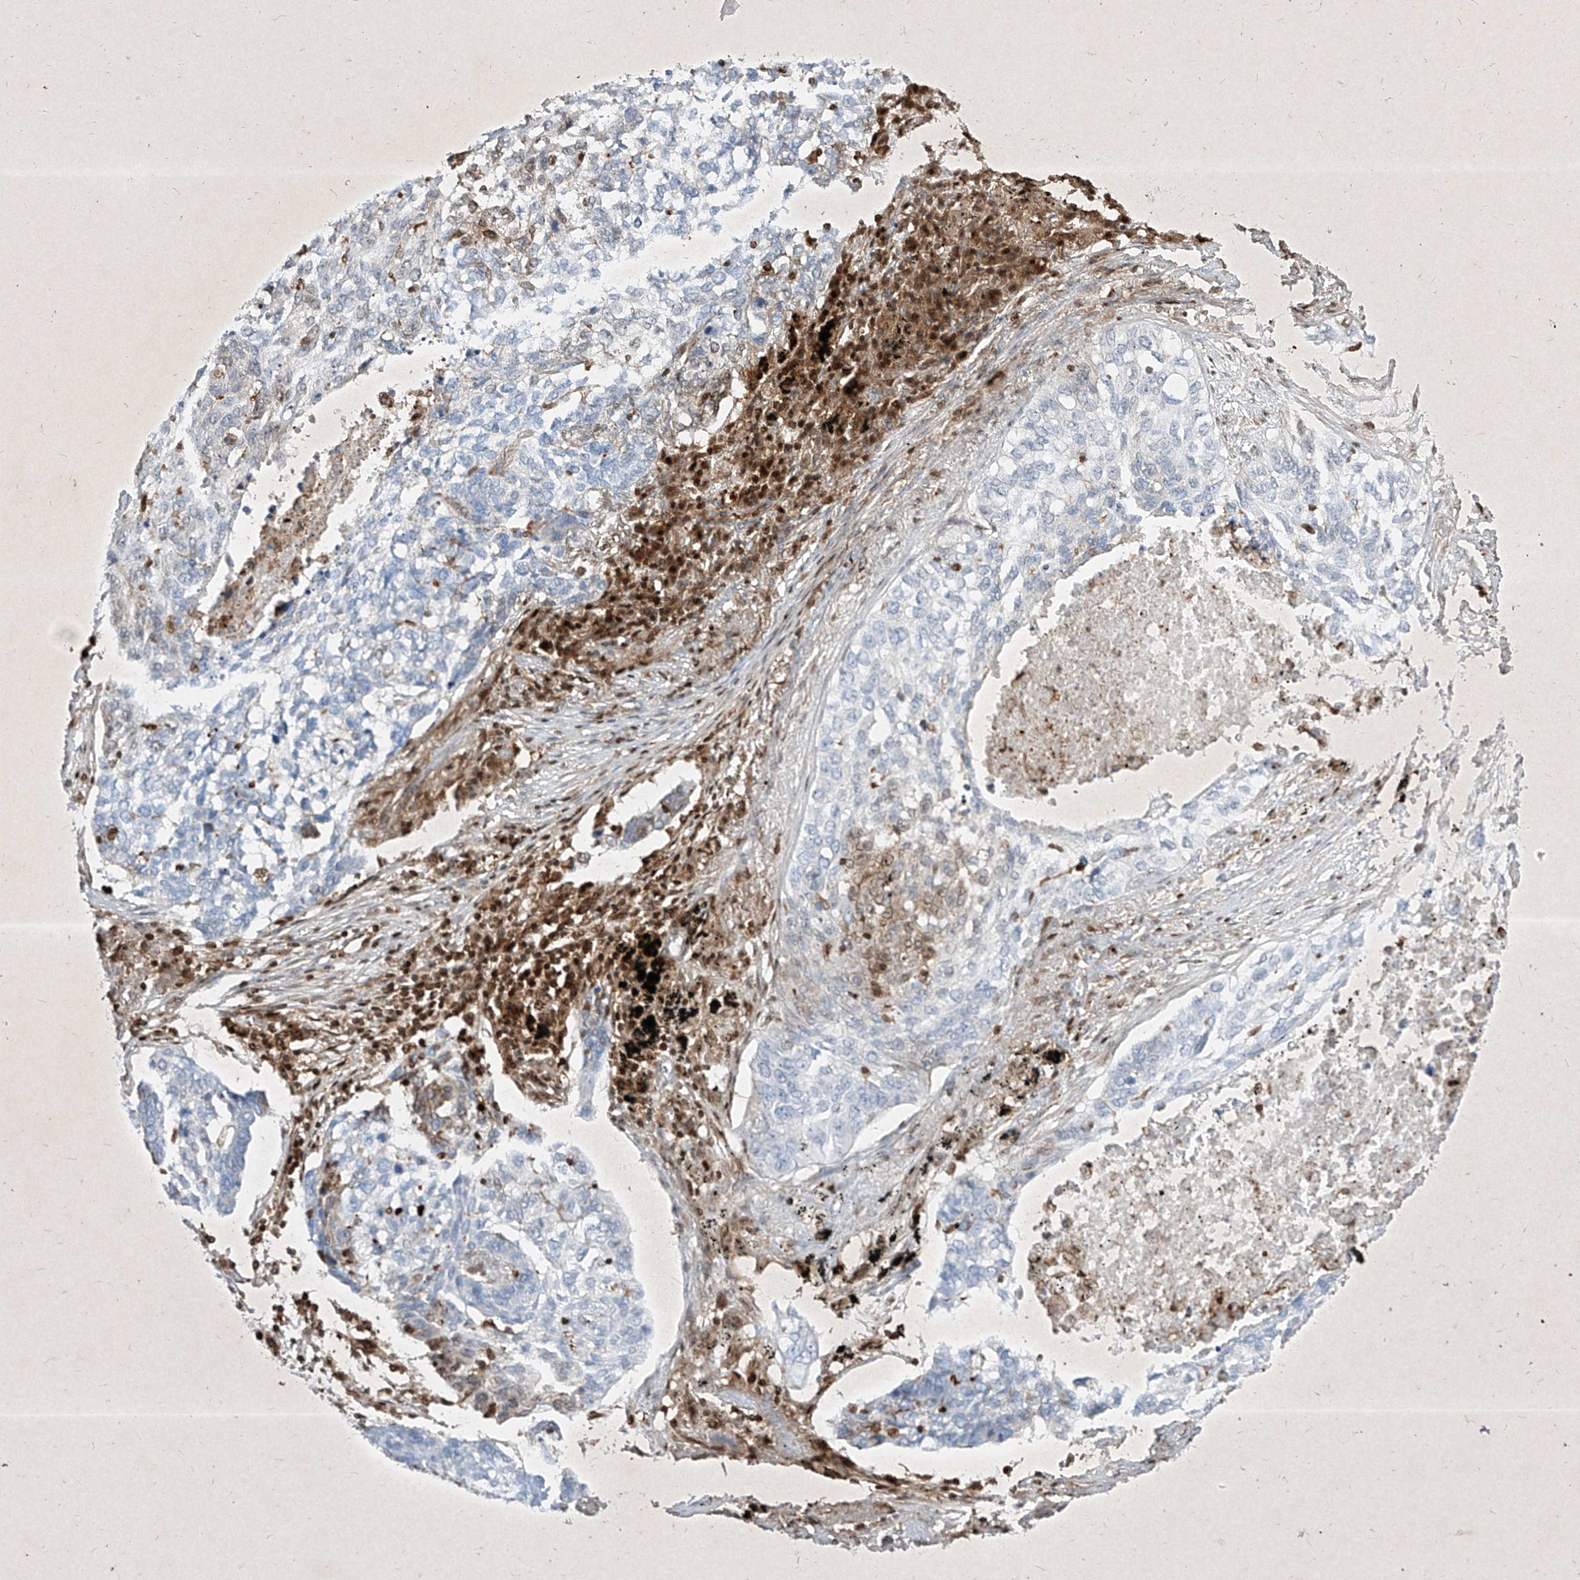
{"staining": {"intensity": "moderate", "quantity": "<25%", "location": "cytoplasmic/membranous,nuclear"}, "tissue": "lung cancer", "cell_type": "Tumor cells", "image_type": "cancer", "snomed": [{"axis": "morphology", "description": "Squamous cell carcinoma, NOS"}, {"axis": "topography", "description": "Lung"}], "caption": "DAB (3,3'-diaminobenzidine) immunohistochemical staining of human lung cancer demonstrates moderate cytoplasmic/membranous and nuclear protein staining in about <25% of tumor cells.", "gene": "PSMB10", "patient": {"sex": "female", "age": 63}}